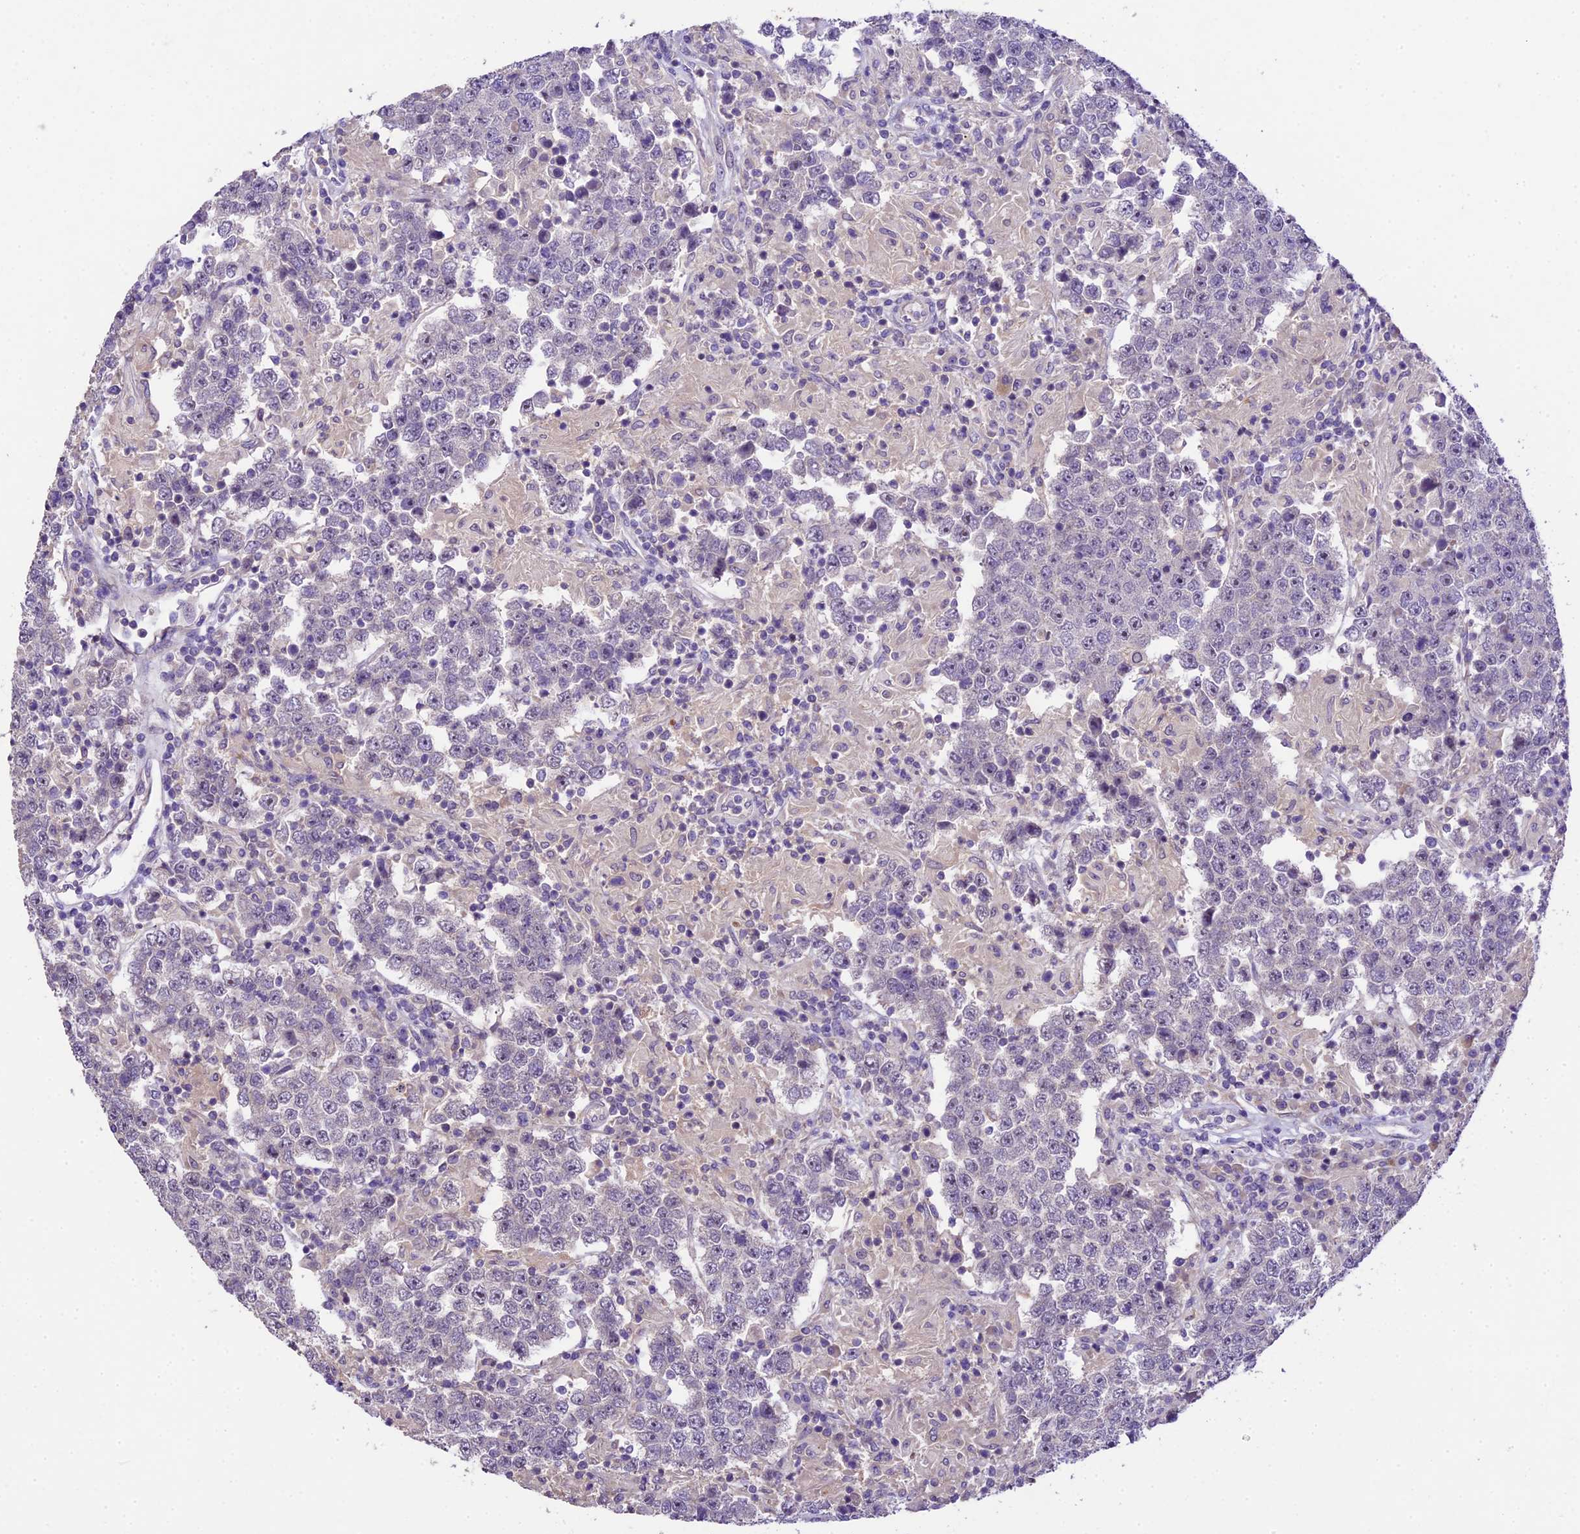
{"staining": {"intensity": "negative", "quantity": "none", "location": "none"}, "tissue": "testis cancer", "cell_type": "Tumor cells", "image_type": "cancer", "snomed": [{"axis": "morphology", "description": "Normal tissue, NOS"}, {"axis": "morphology", "description": "Urothelial carcinoma, High grade"}, {"axis": "morphology", "description": "Seminoma, NOS"}, {"axis": "morphology", "description": "Carcinoma, Embryonal, NOS"}, {"axis": "topography", "description": "Urinary bladder"}, {"axis": "topography", "description": "Testis"}], "caption": "Photomicrograph shows no significant protein staining in tumor cells of embryonal carcinoma (testis).", "gene": "DGKH", "patient": {"sex": "male", "age": 41}}